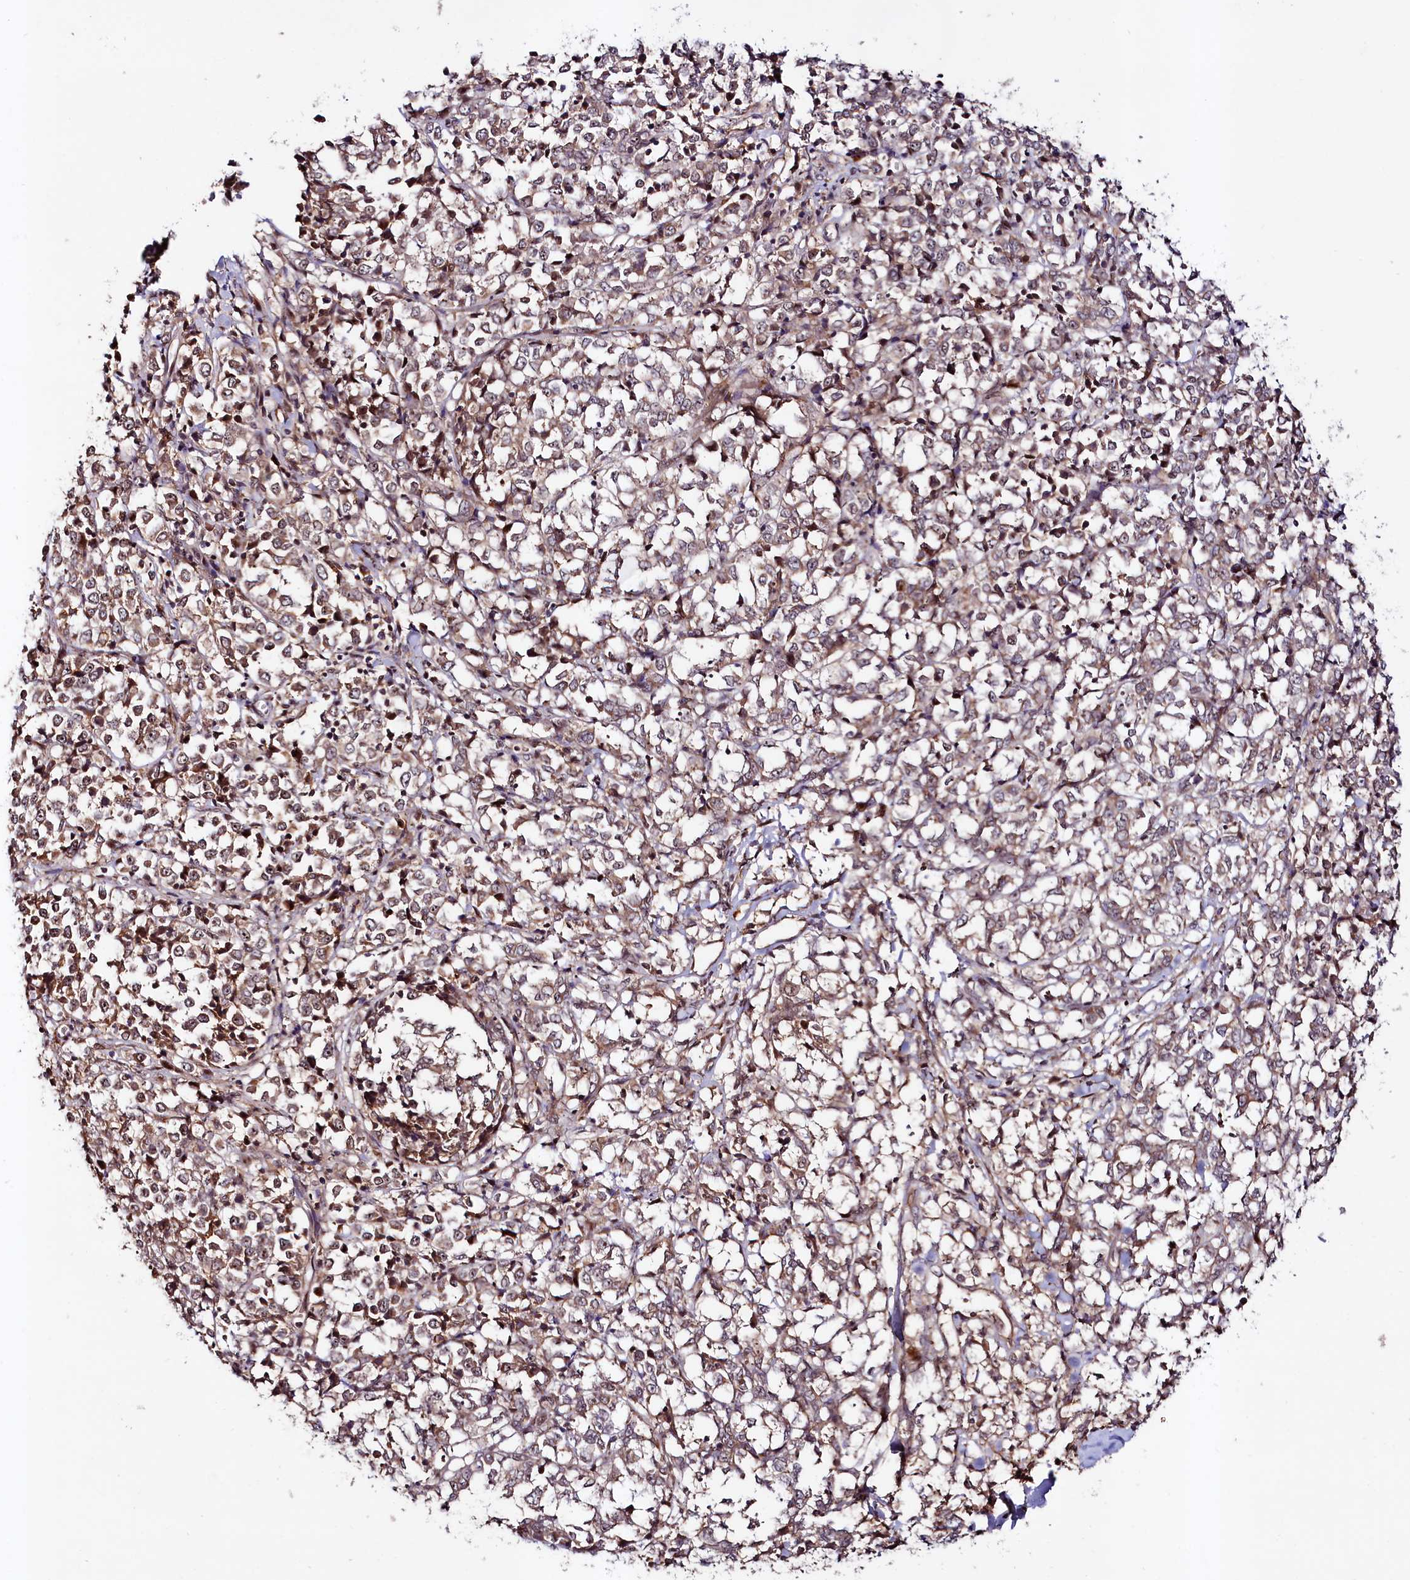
{"staining": {"intensity": "weak", "quantity": ">75%", "location": "cytoplasmic/membranous"}, "tissue": "melanoma", "cell_type": "Tumor cells", "image_type": "cancer", "snomed": [{"axis": "morphology", "description": "Malignant melanoma, NOS"}, {"axis": "topography", "description": "Skin"}], "caption": "Immunohistochemistry (IHC) image of neoplastic tissue: human melanoma stained using IHC shows low levels of weak protein expression localized specifically in the cytoplasmic/membranous of tumor cells, appearing as a cytoplasmic/membranous brown color.", "gene": "NEDD1", "patient": {"sex": "female", "age": 72}}